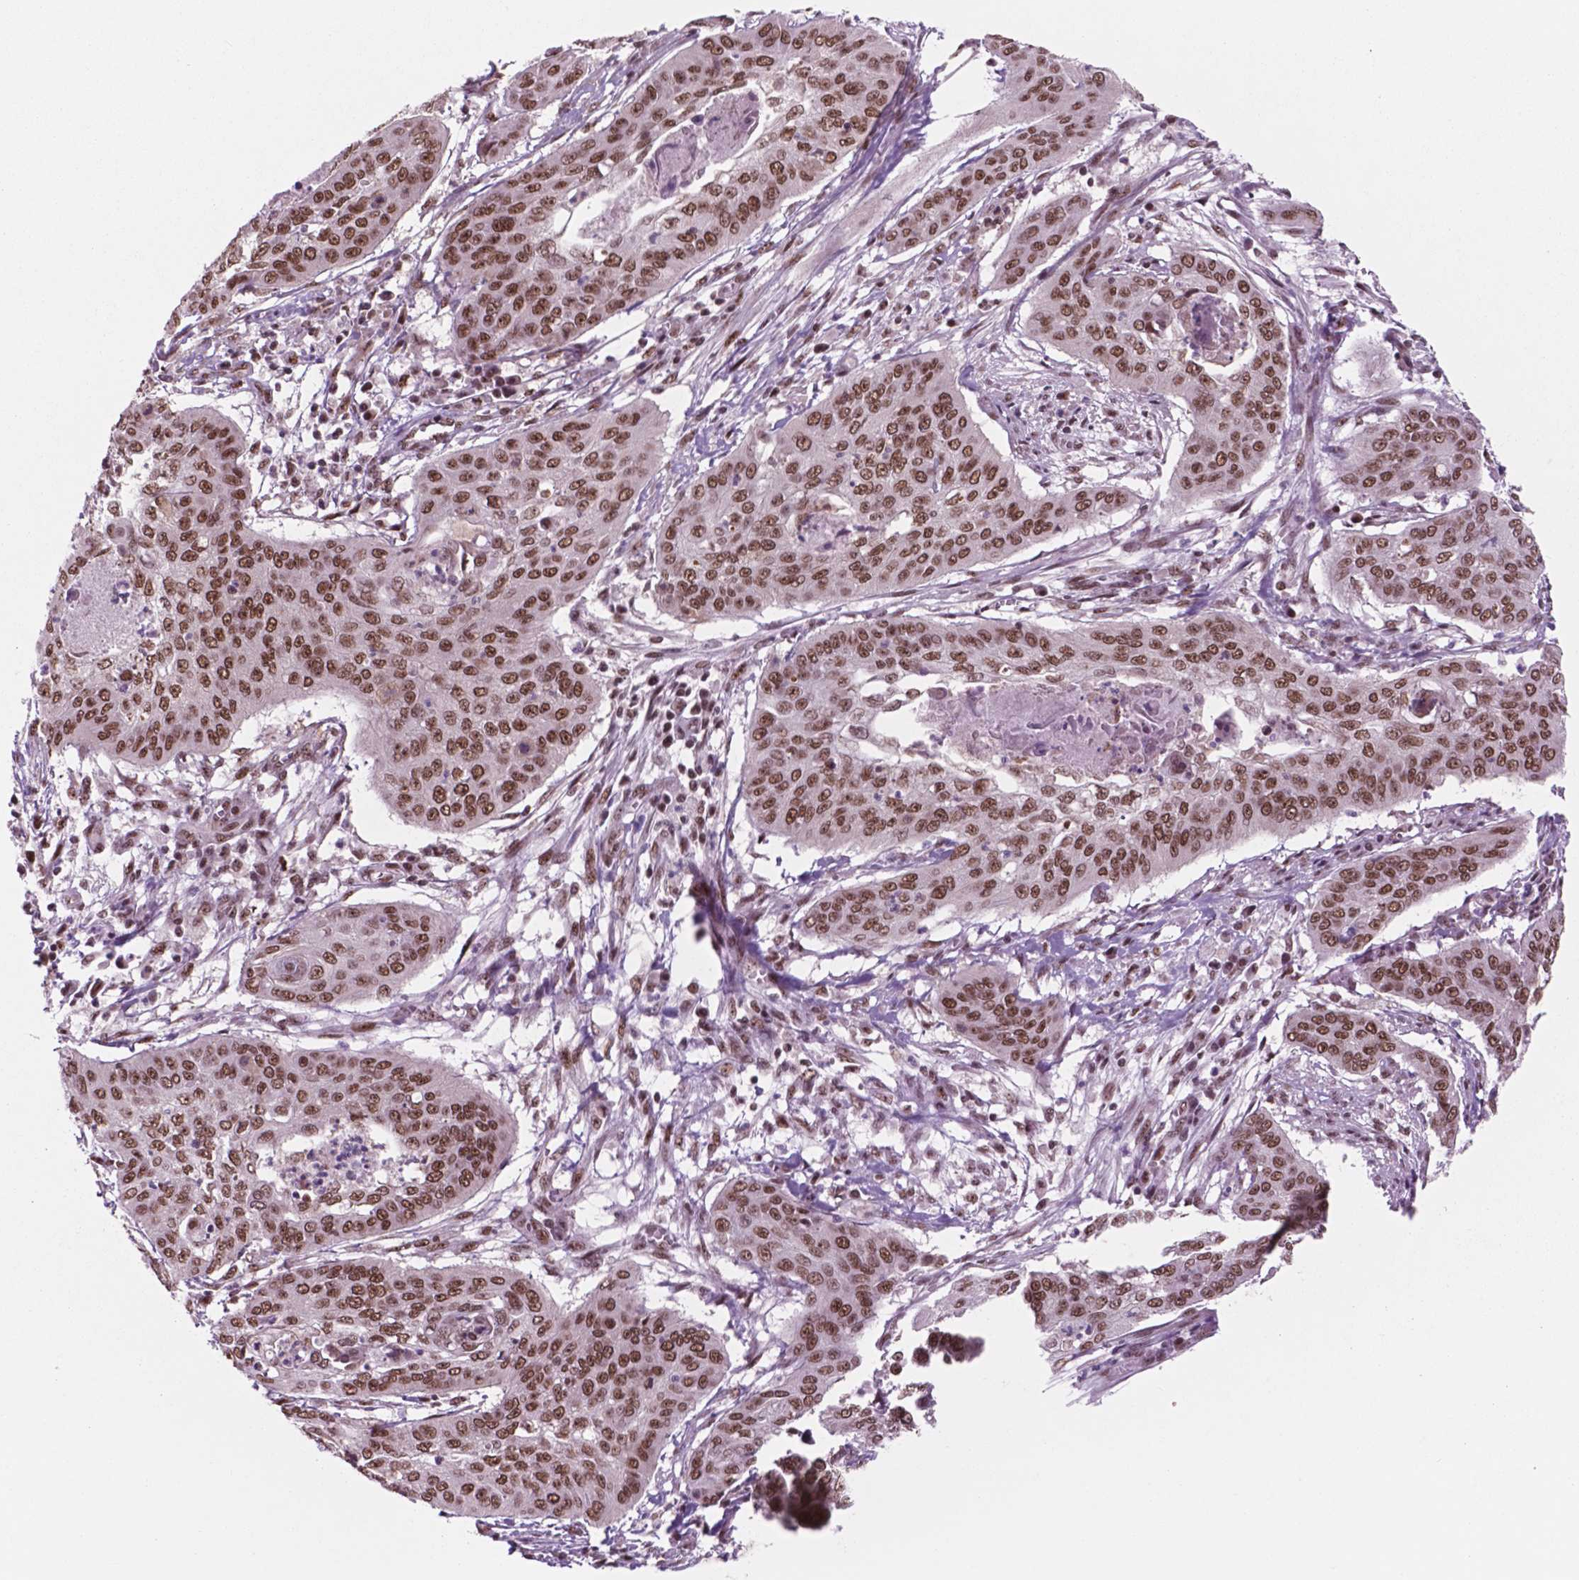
{"staining": {"intensity": "moderate", "quantity": ">75%", "location": "nuclear"}, "tissue": "cervical cancer", "cell_type": "Tumor cells", "image_type": "cancer", "snomed": [{"axis": "morphology", "description": "Squamous cell carcinoma, NOS"}, {"axis": "topography", "description": "Cervix"}], "caption": "Tumor cells demonstrate medium levels of moderate nuclear staining in approximately >75% of cells in cervical squamous cell carcinoma. (Brightfield microscopy of DAB IHC at high magnification).", "gene": "POLR2E", "patient": {"sex": "female", "age": 39}}